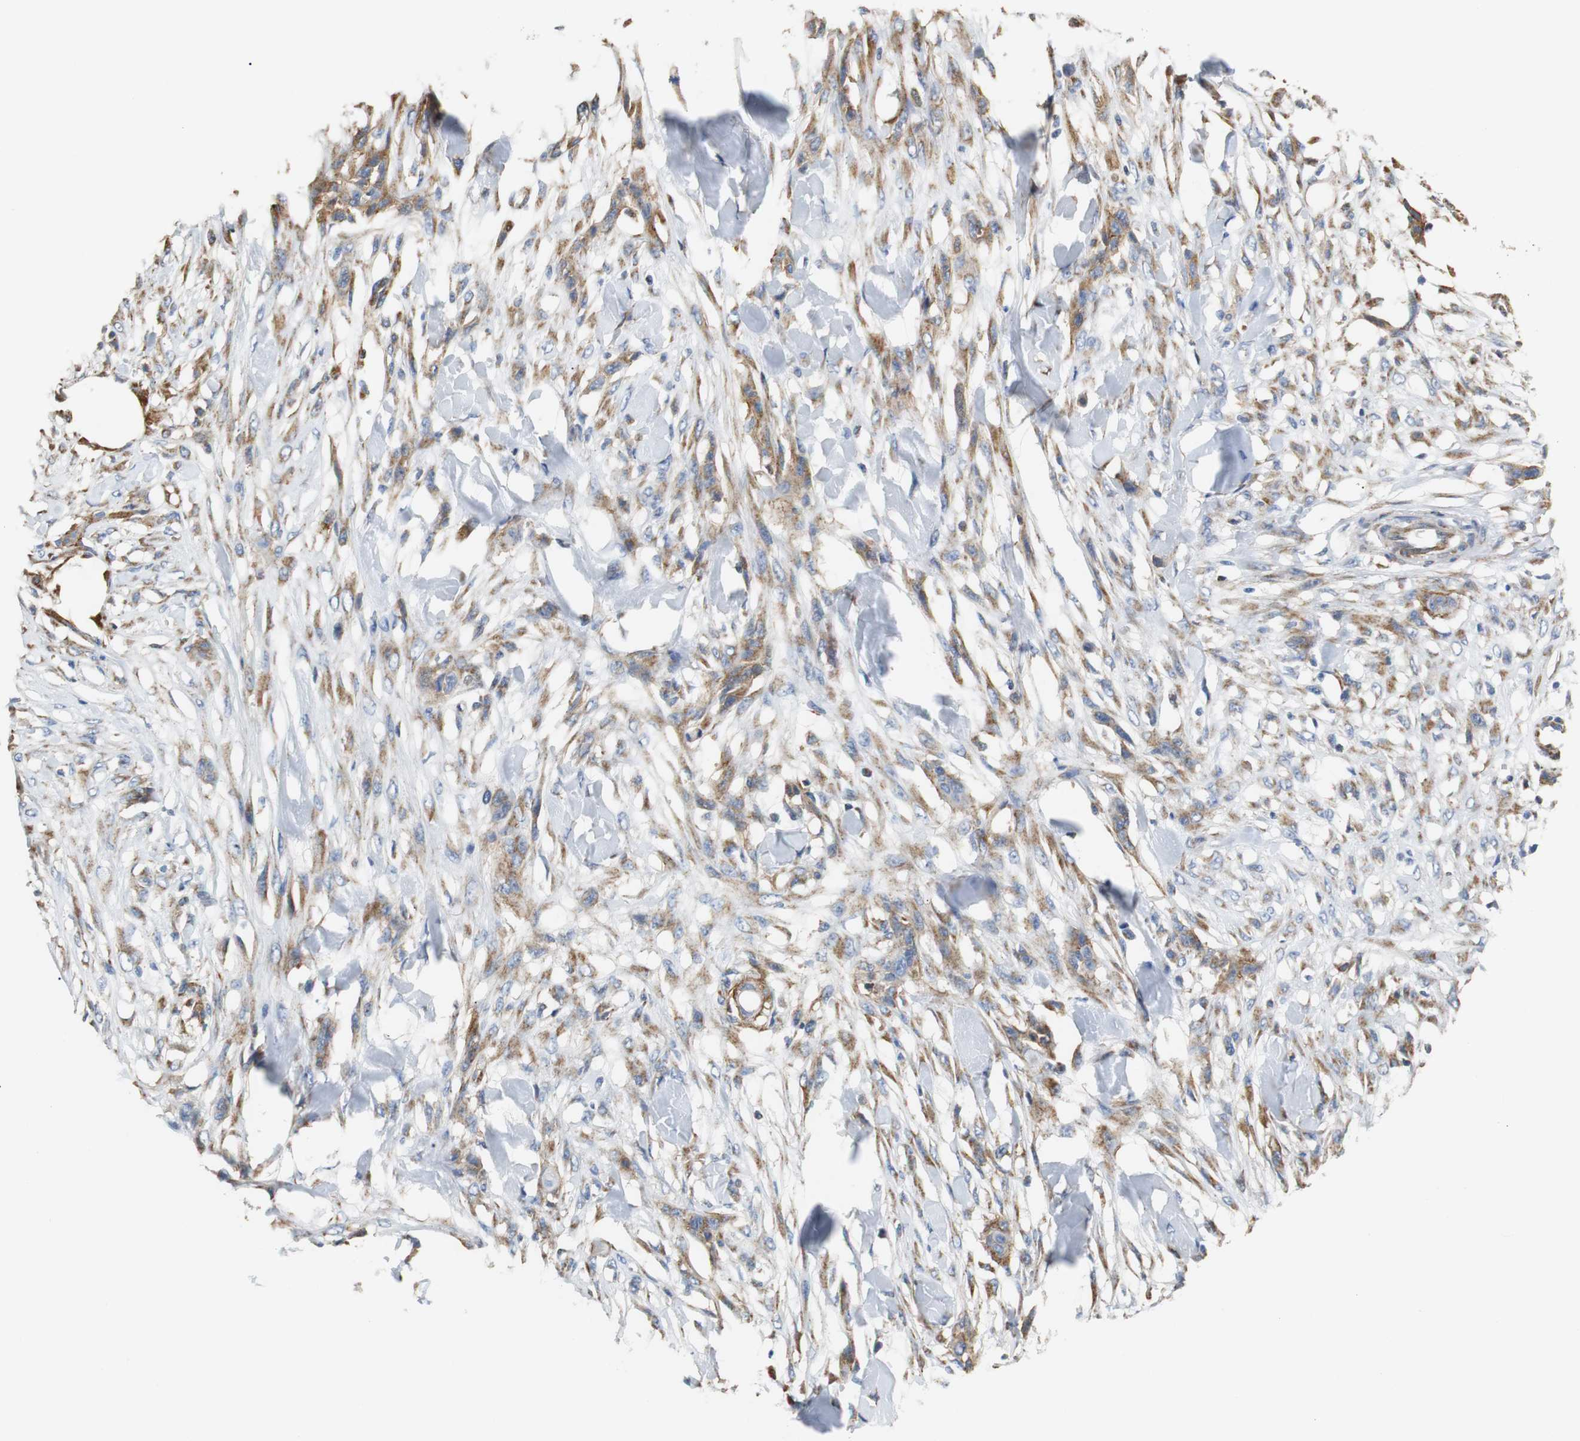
{"staining": {"intensity": "moderate", "quantity": ">75%", "location": "cytoplasmic/membranous"}, "tissue": "skin cancer", "cell_type": "Tumor cells", "image_type": "cancer", "snomed": [{"axis": "morphology", "description": "Normal tissue, NOS"}, {"axis": "morphology", "description": "Squamous cell carcinoma, NOS"}, {"axis": "topography", "description": "Skin"}], "caption": "The histopathology image exhibits immunohistochemical staining of squamous cell carcinoma (skin). There is moderate cytoplasmic/membranous expression is present in about >75% of tumor cells.", "gene": "PCK1", "patient": {"sex": "female", "age": 59}}